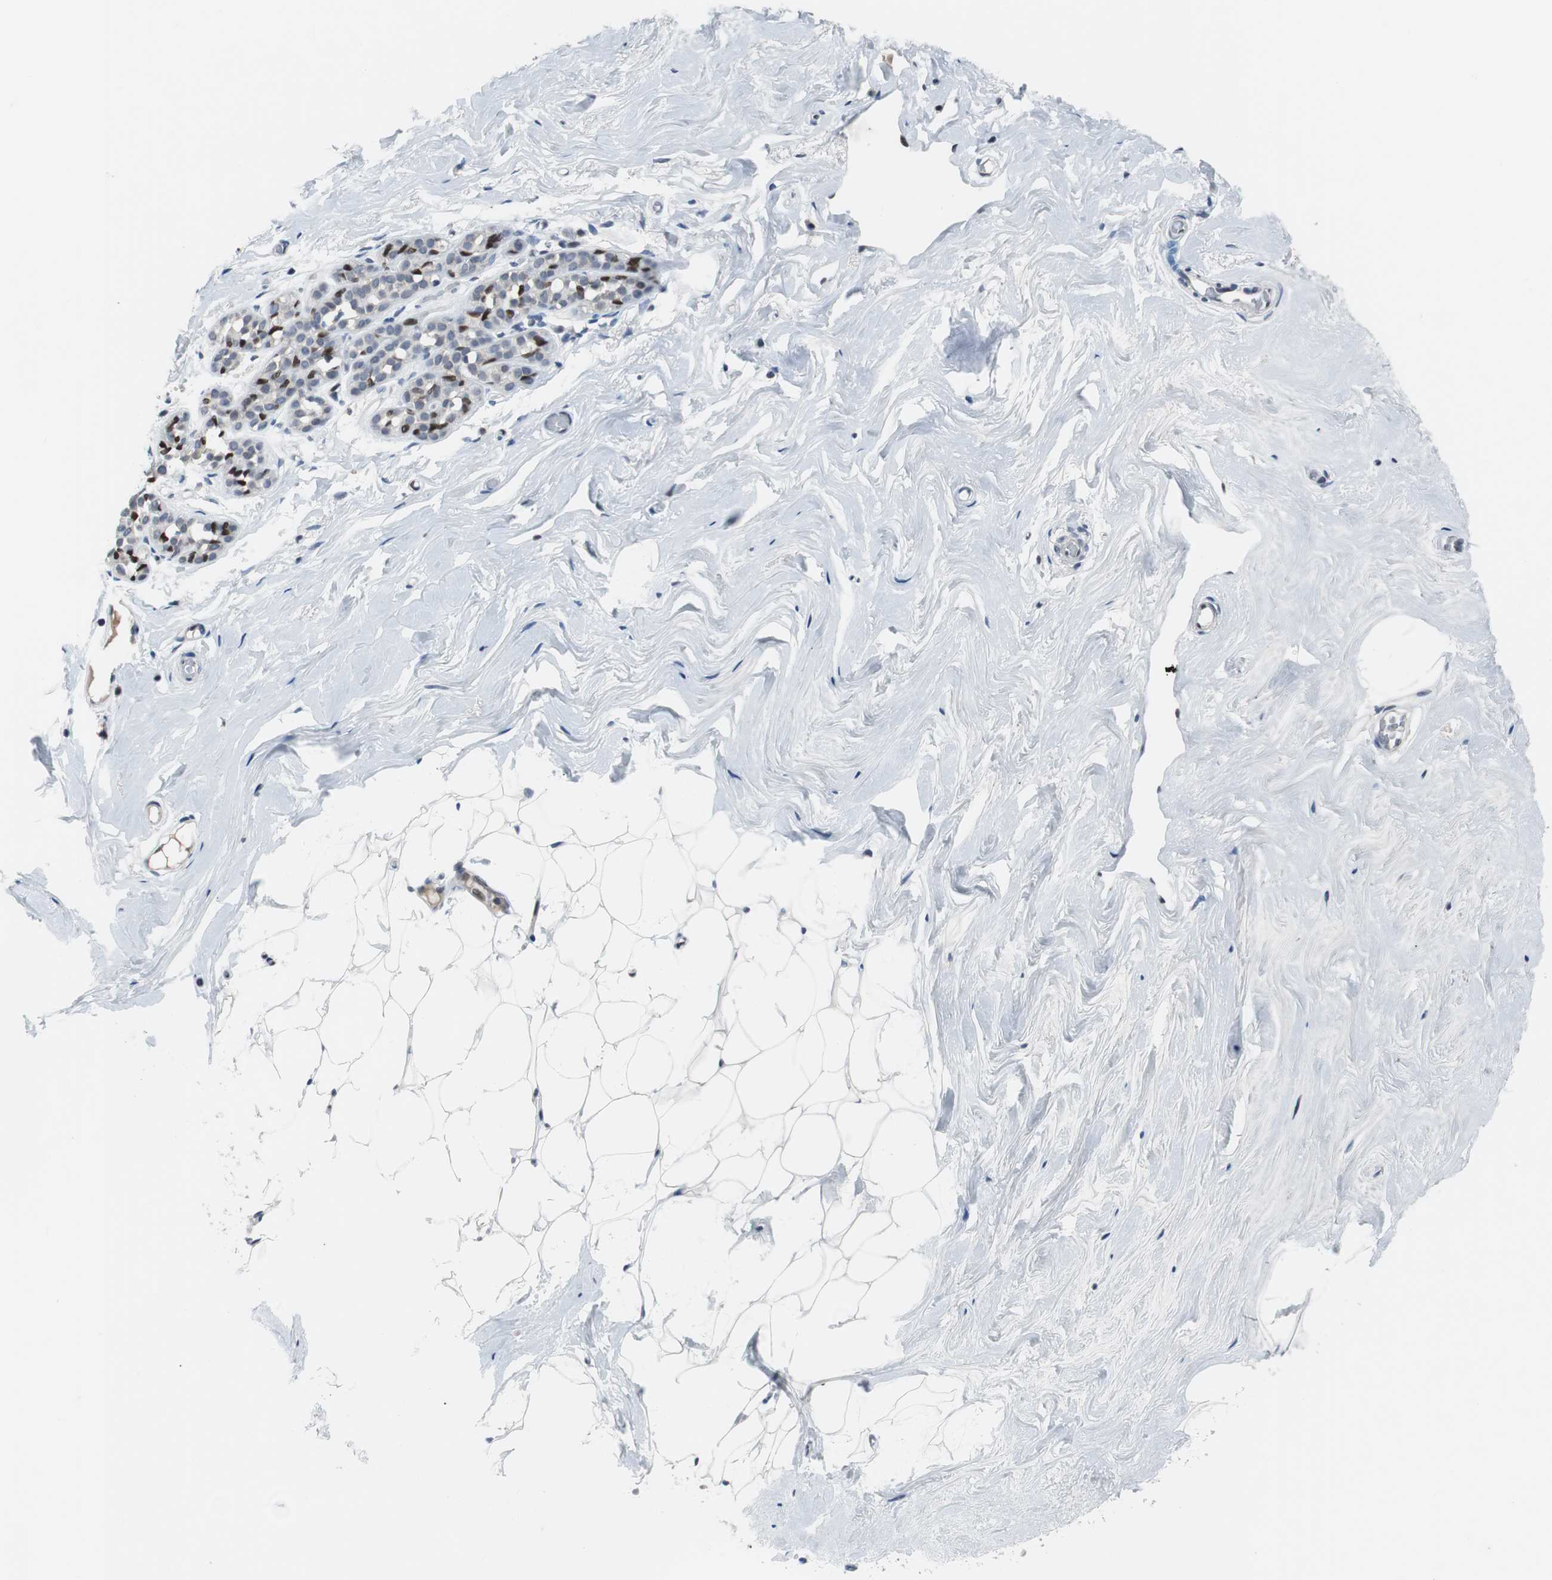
{"staining": {"intensity": "negative", "quantity": "none", "location": "none"}, "tissue": "breast", "cell_type": "Adipocytes", "image_type": "normal", "snomed": [{"axis": "morphology", "description": "Normal tissue, NOS"}, {"axis": "topography", "description": "Breast"}], "caption": "Photomicrograph shows no significant protein expression in adipocytes of normal breast.", "gene": "TP63", "patient": {"sex": "female", "age": 75}}